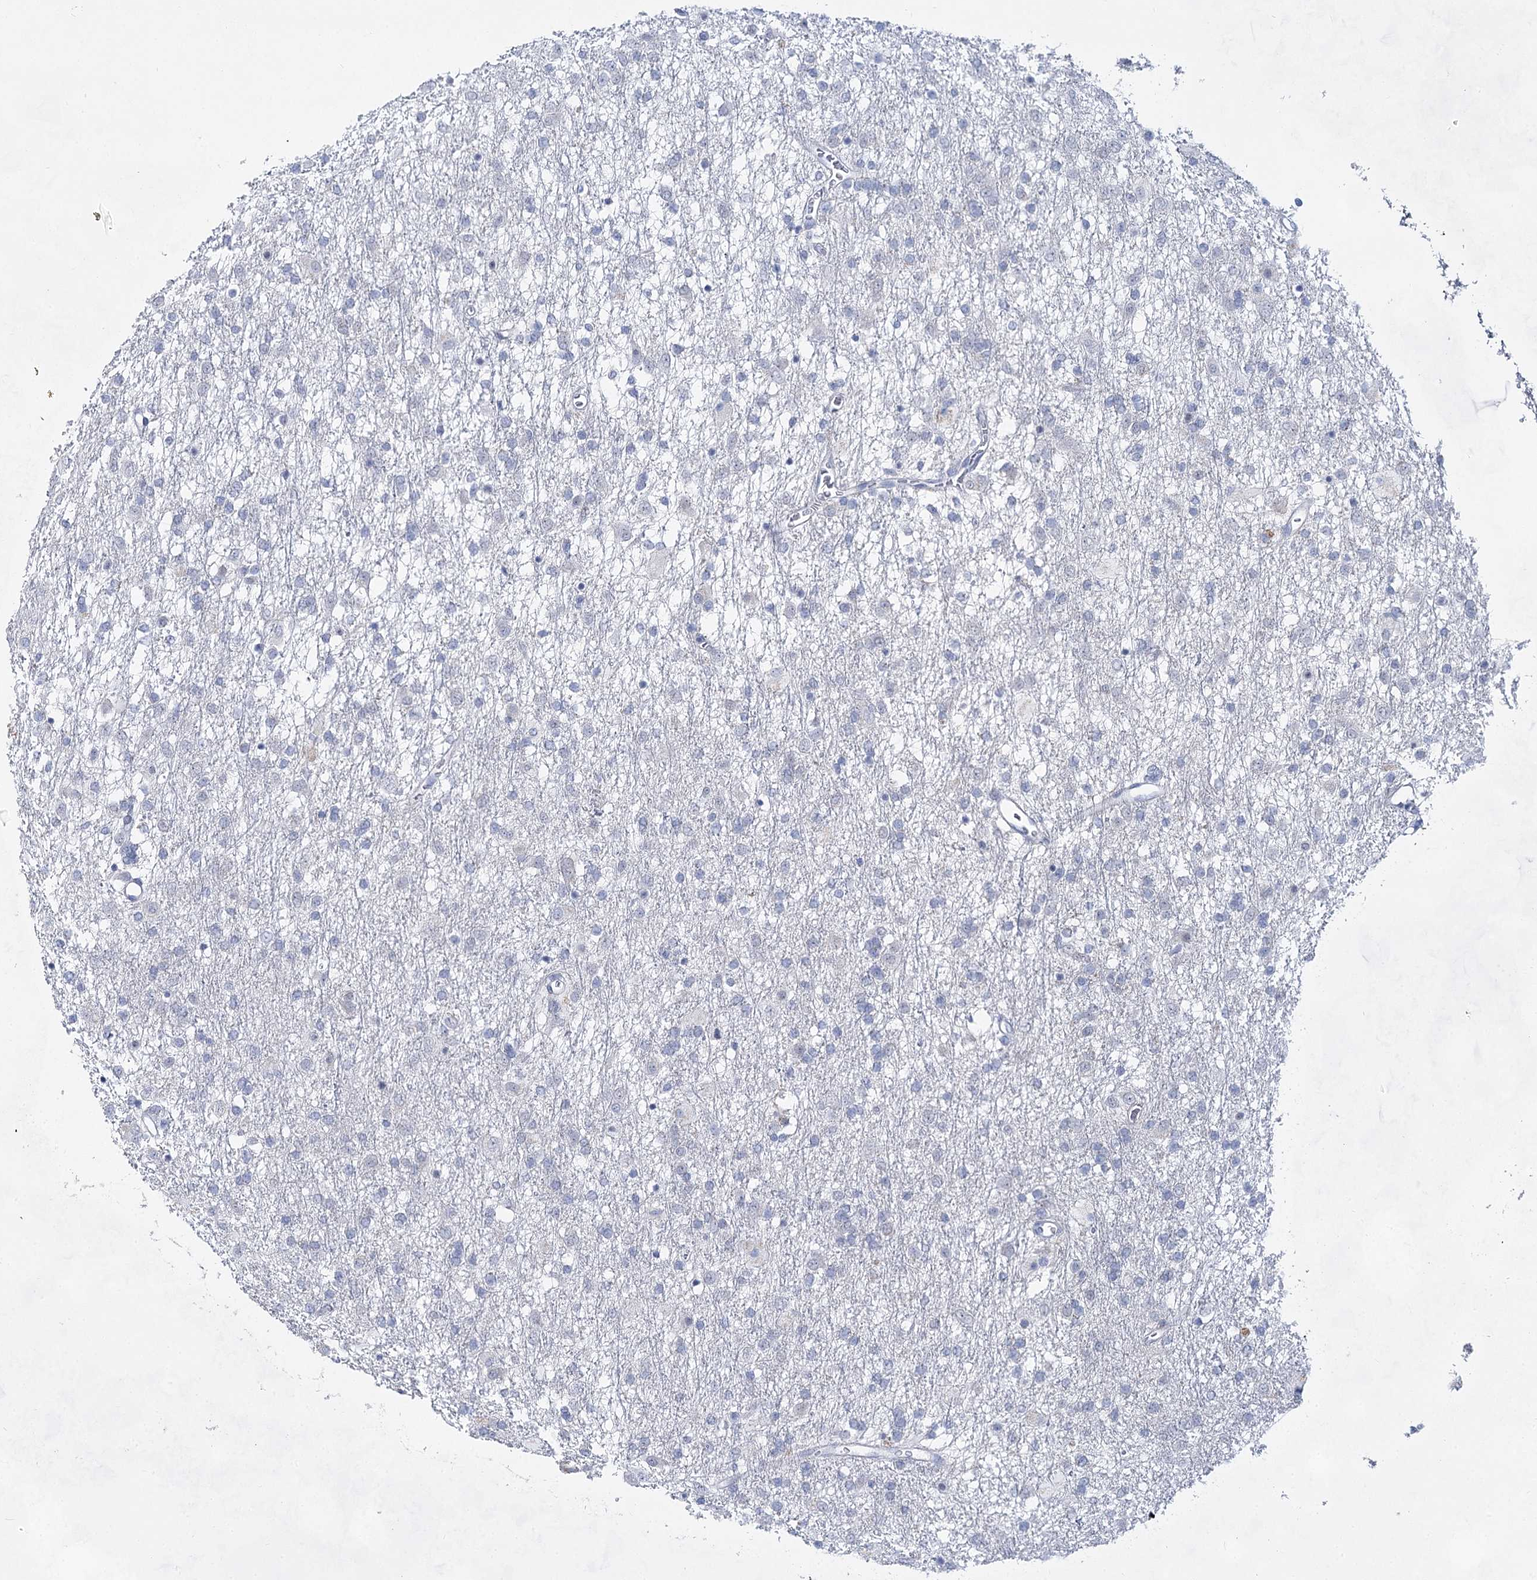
{"staining": {"intensity": "negative", "quantity": "none", "location": "none"}, "tissue": "glioma", "cell_type": "Tumor cells", "image_type": "cancer", "snomed": [{"axis": "morphology", "description": "Glioma, malignant, Low grade"}, {"axis": "topography", "description": "Brain"}], "caption": "Protein analysis of glioma demonstrates no significant positivity in tumor cells.", "gene": "BPHL", "patient": {"sex": "male", "age": 65}}